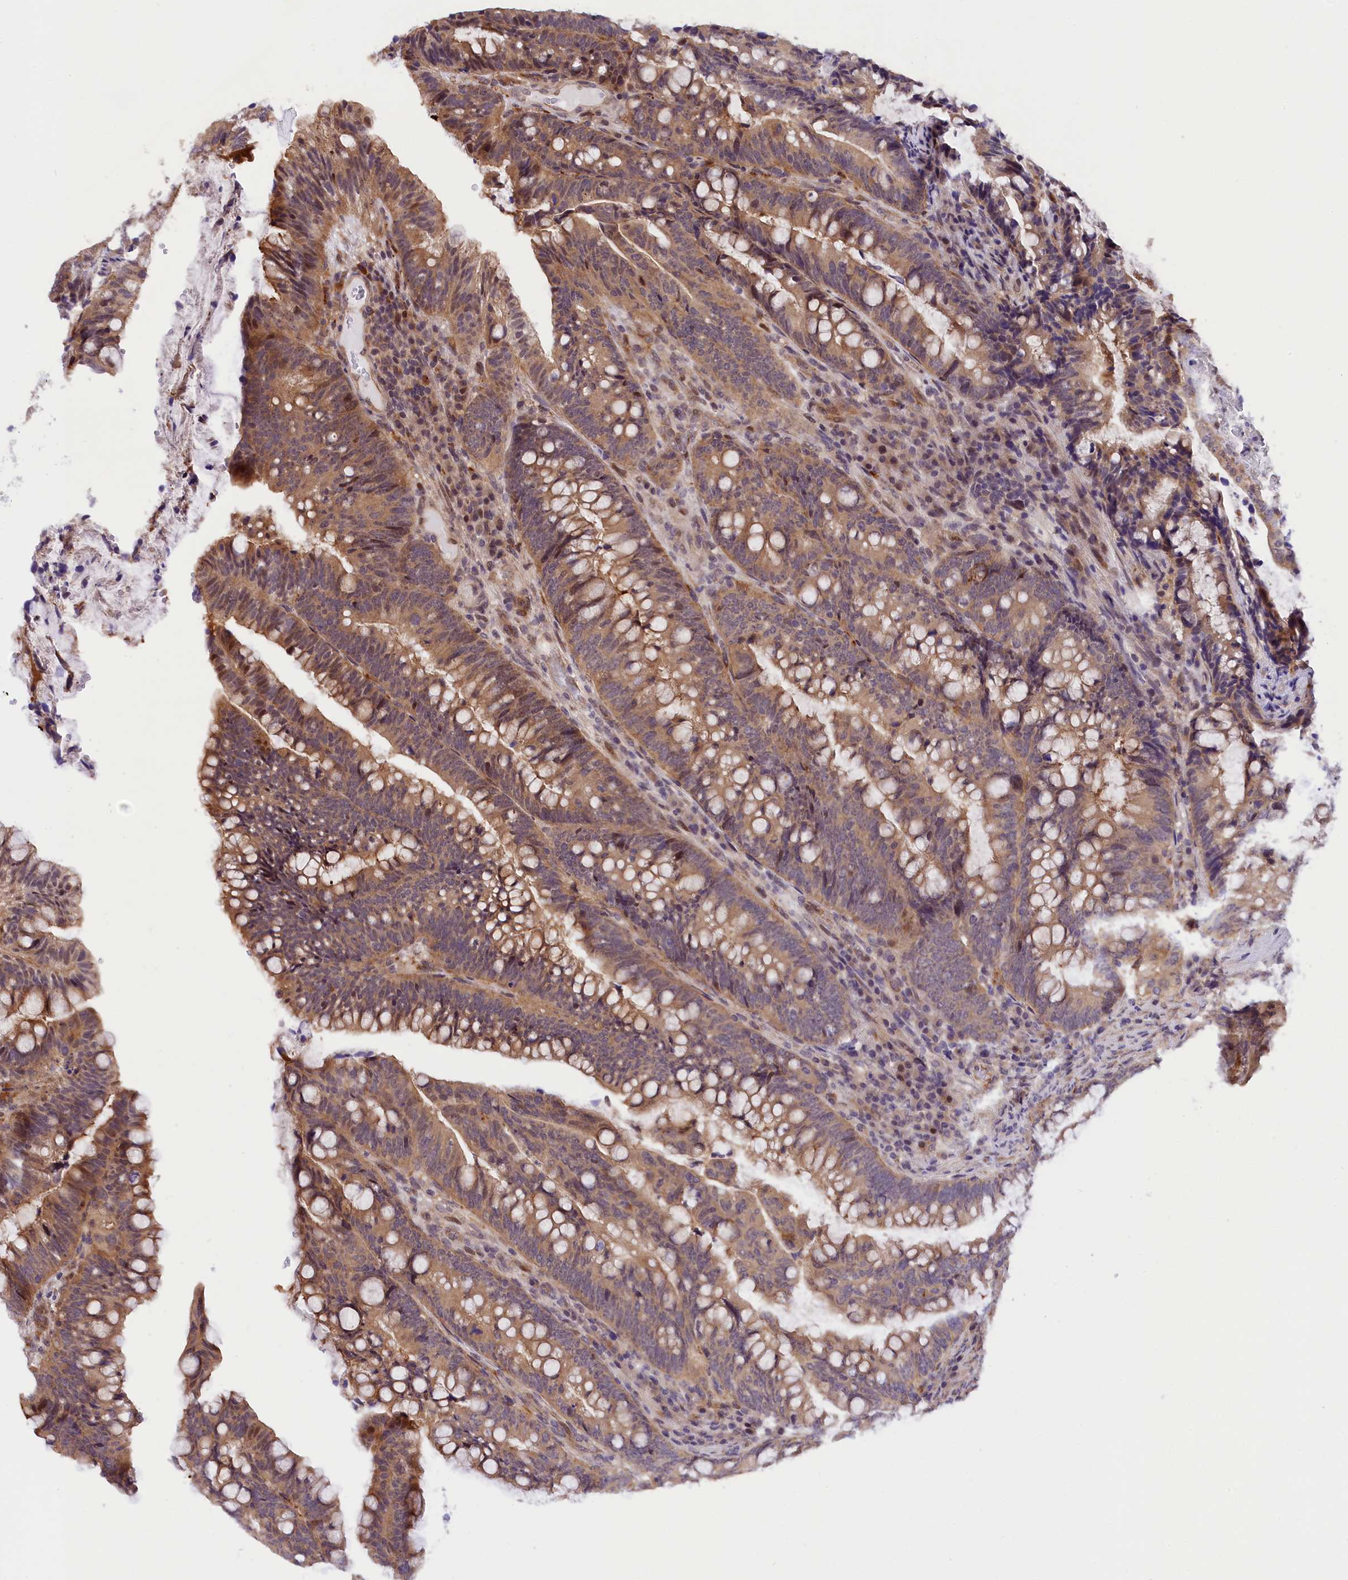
{"staining": {"intensity": "moderate", "quantity": "25%-75%", "location": "cytoplasmic/membranous,nuclear"}, "tissue": "colorectal cancer", "cell_type": "Tumor cells", "image_type": "cancer", "snomed": [{"axis": "morphology", "description": "Adenocarcinoma, NOS"}, {"axis": "topography", "description": "Colon"}], "caption": "A micrograph of human colorectal cancer (adenocarcinoma) stained for a protein demonstrates moderate cytoplasmic/membranous and nuclear brown staining in tumor cells. (Stains: DAB (3,3'-diaminobenzidine) in brown, nuclei in blue, Microscopy: brightfield microscopy at high magnification).", "gene": "SAMD4A", "patient": {"sex": "female", "age": 66}}